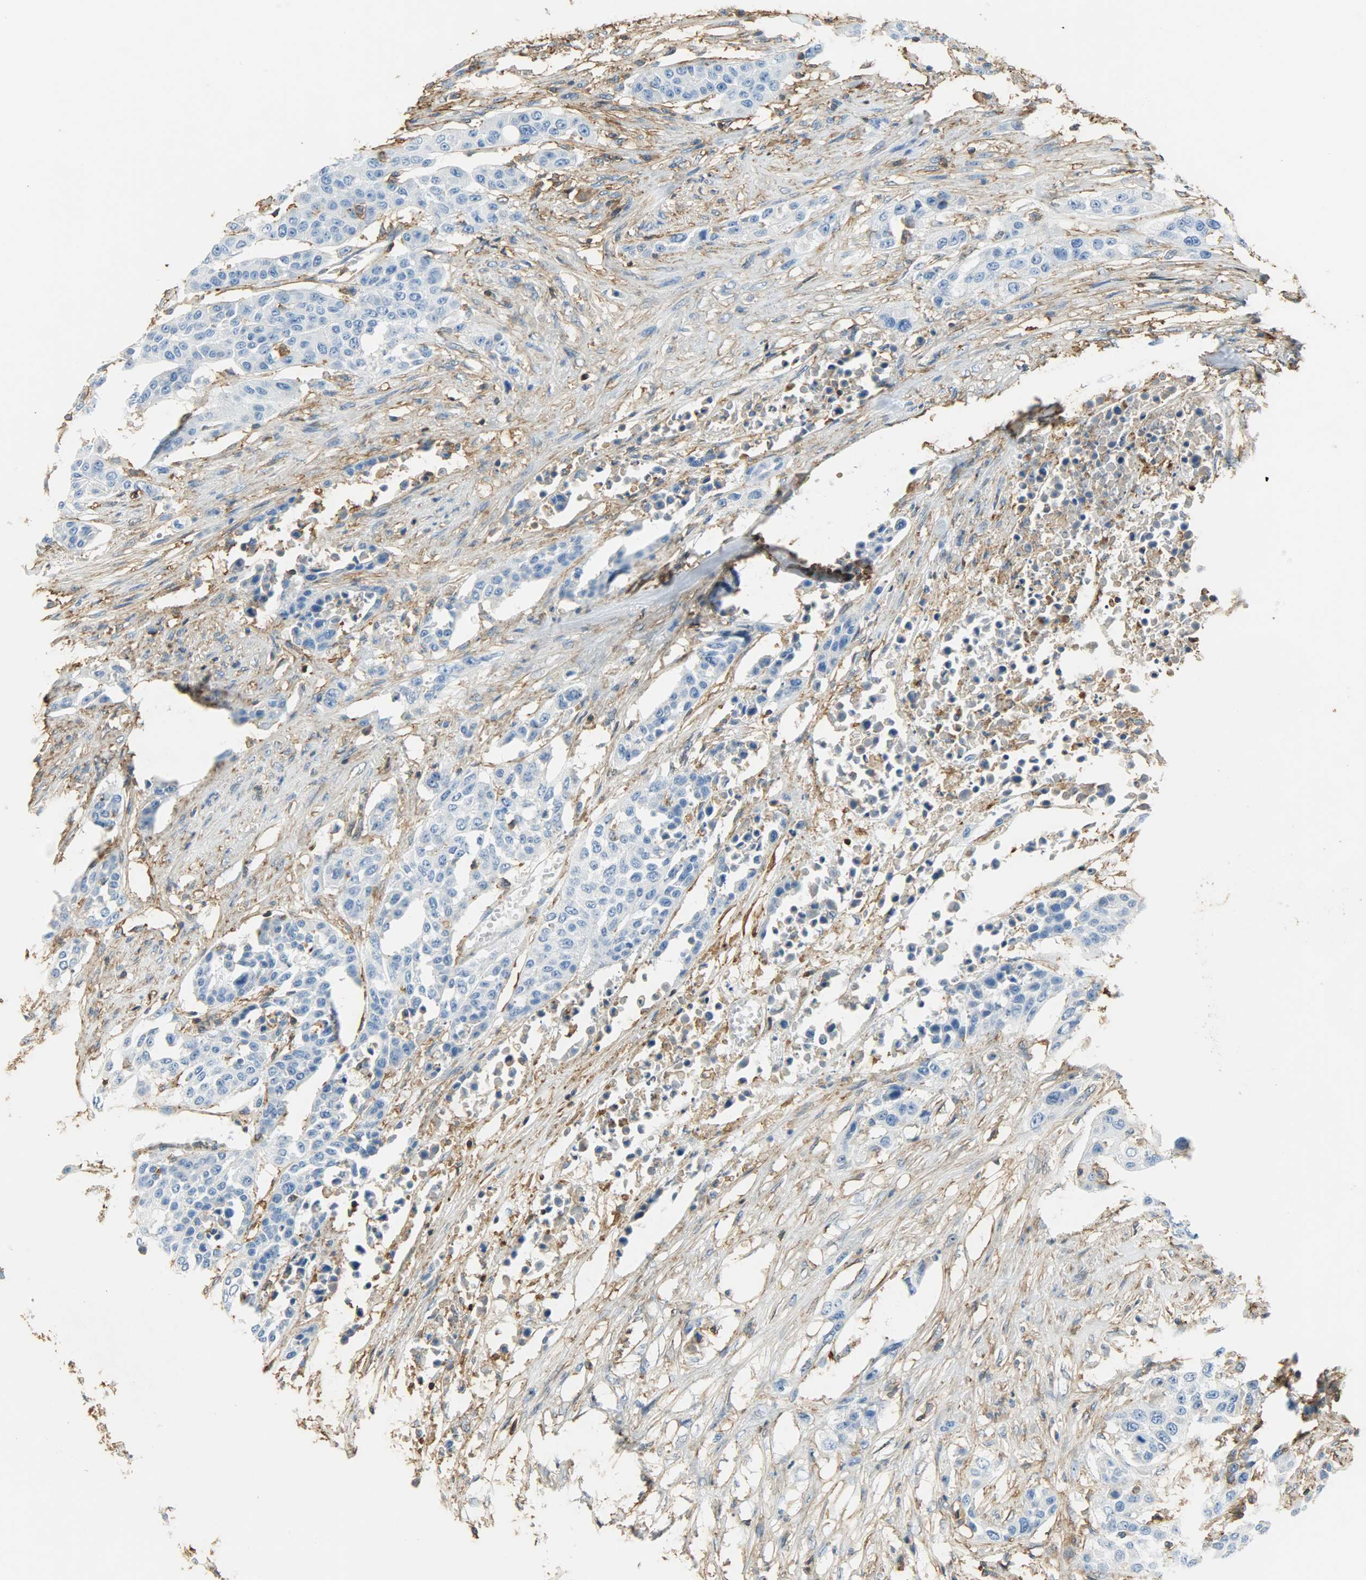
{"staining": {"intensity": "negative", "quantity": "none", "location": "none"}, "tissue": "urothelial cancer", "cell_type": "Tumor cells", "image_type": "cancer", "snomed": [{"axis": "morphology", "description": "Urothelial carcinoma, High grade"}, {"axis": "topography", "description": "Urinary bladder"}], "caption": "An immunohistochemistry photomicrograph of high-grade urothelial carcinoma is shown. There is no staining in tumor cells of high-grade urothelial carcinoma.", "gene": "ANXA6", "patient": {"sex": "male", "age": 74}}